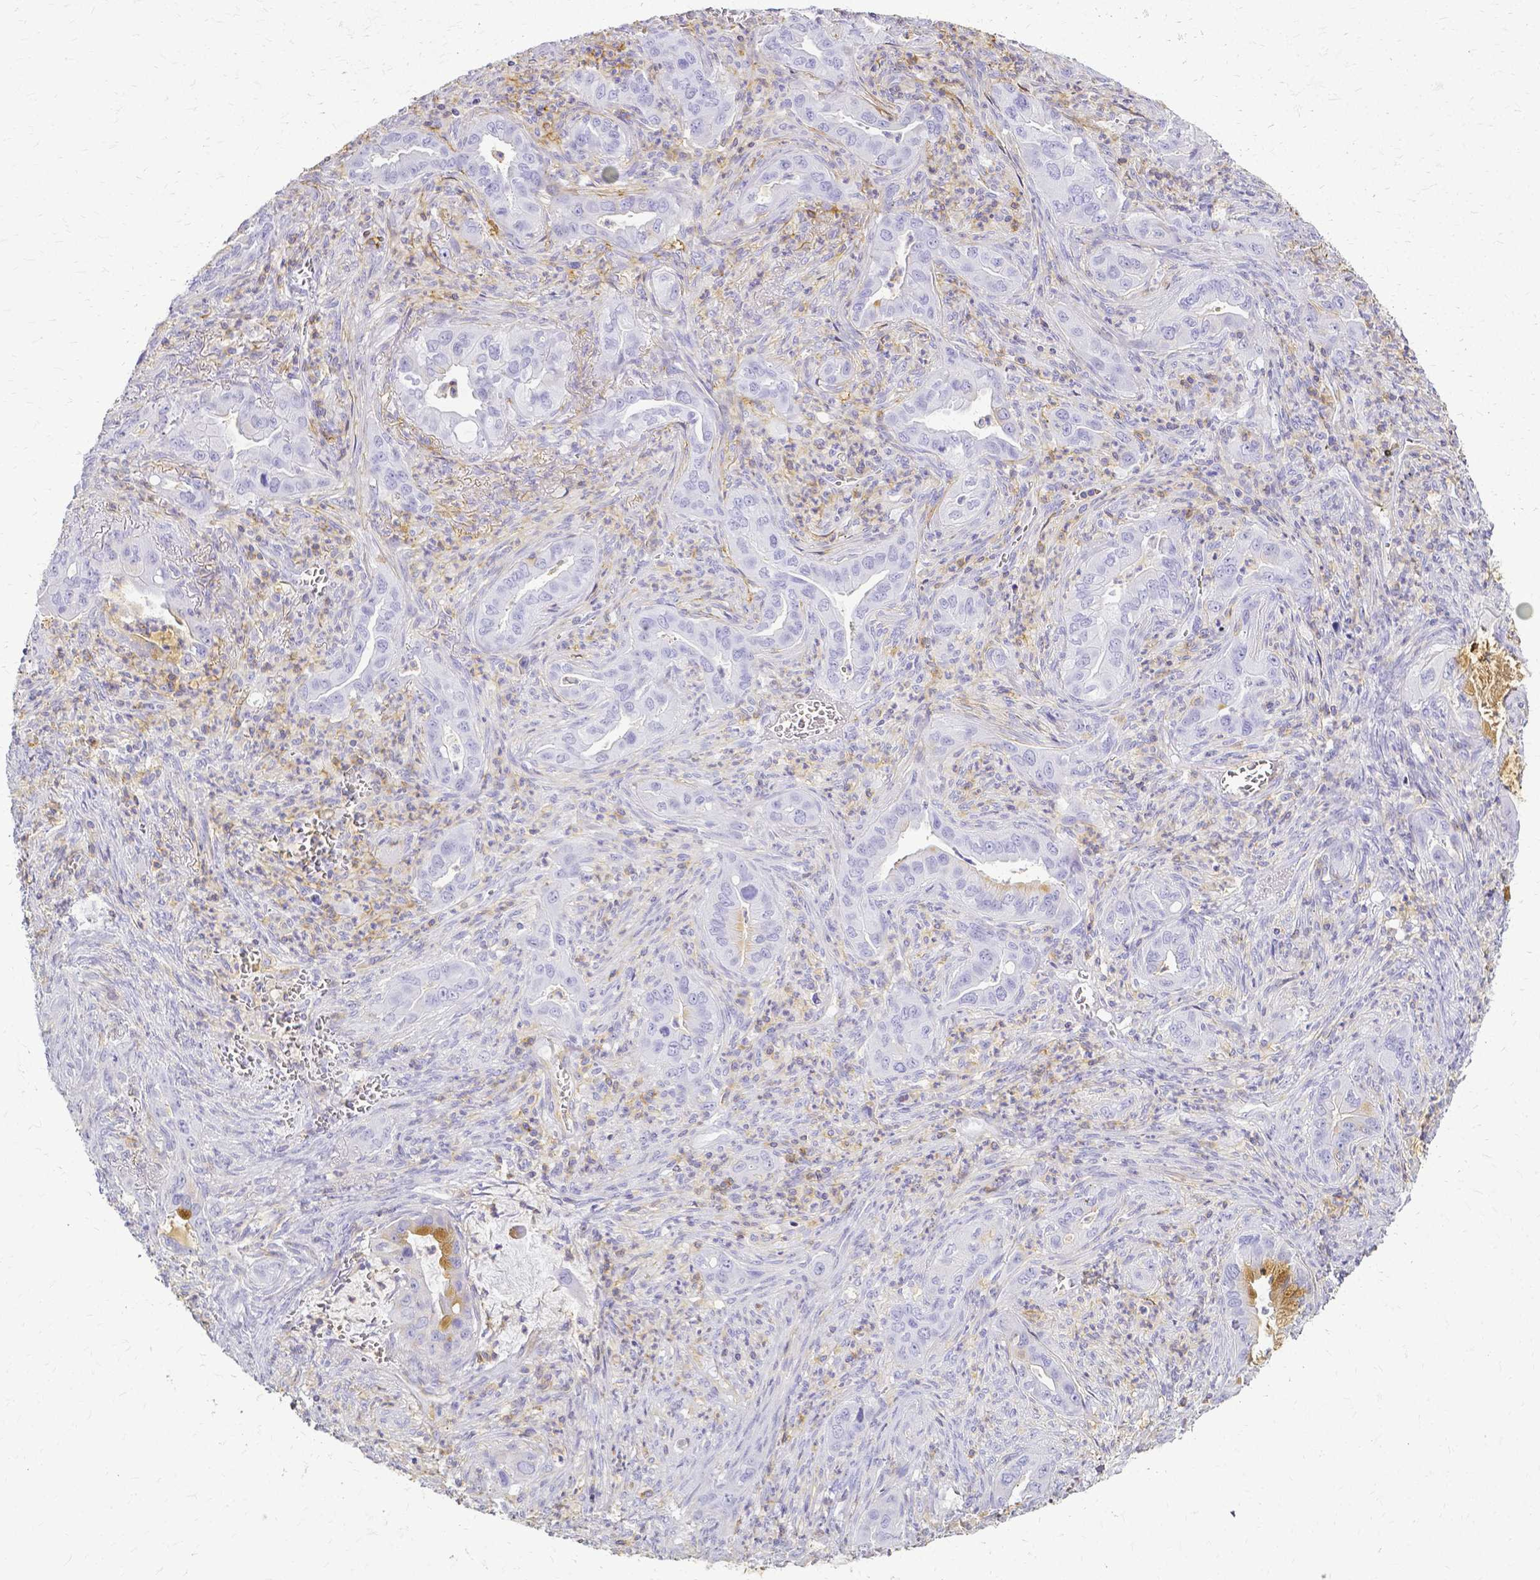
{"staining": {"intensity": "moderate", "quantity": "<25%", "location": "cytoplasmic/membranous"}, "tissue": "lung cancer", "cell_type": "Tumor cells", "image_type": "cancer", "snomed": [{"axis": "morphology", "description": "Adenocarcinoma, NOS"}, {"axis": "topography", "description": "Lung"}], "caption": "Immunohistochemical staining of human adenocarcinoma (lung) reveals moderate cytoplasmic/membranous protein staining in about <25% of tumor cells. The protein is stained brown, and the nuclei are stained in blue (DAB (3,3'-diaminobenzidine) IHC with brightfield microscopy, high magnification).", "gene": "HSPA12A", "patient": {"sex": "male", "age": 65}}